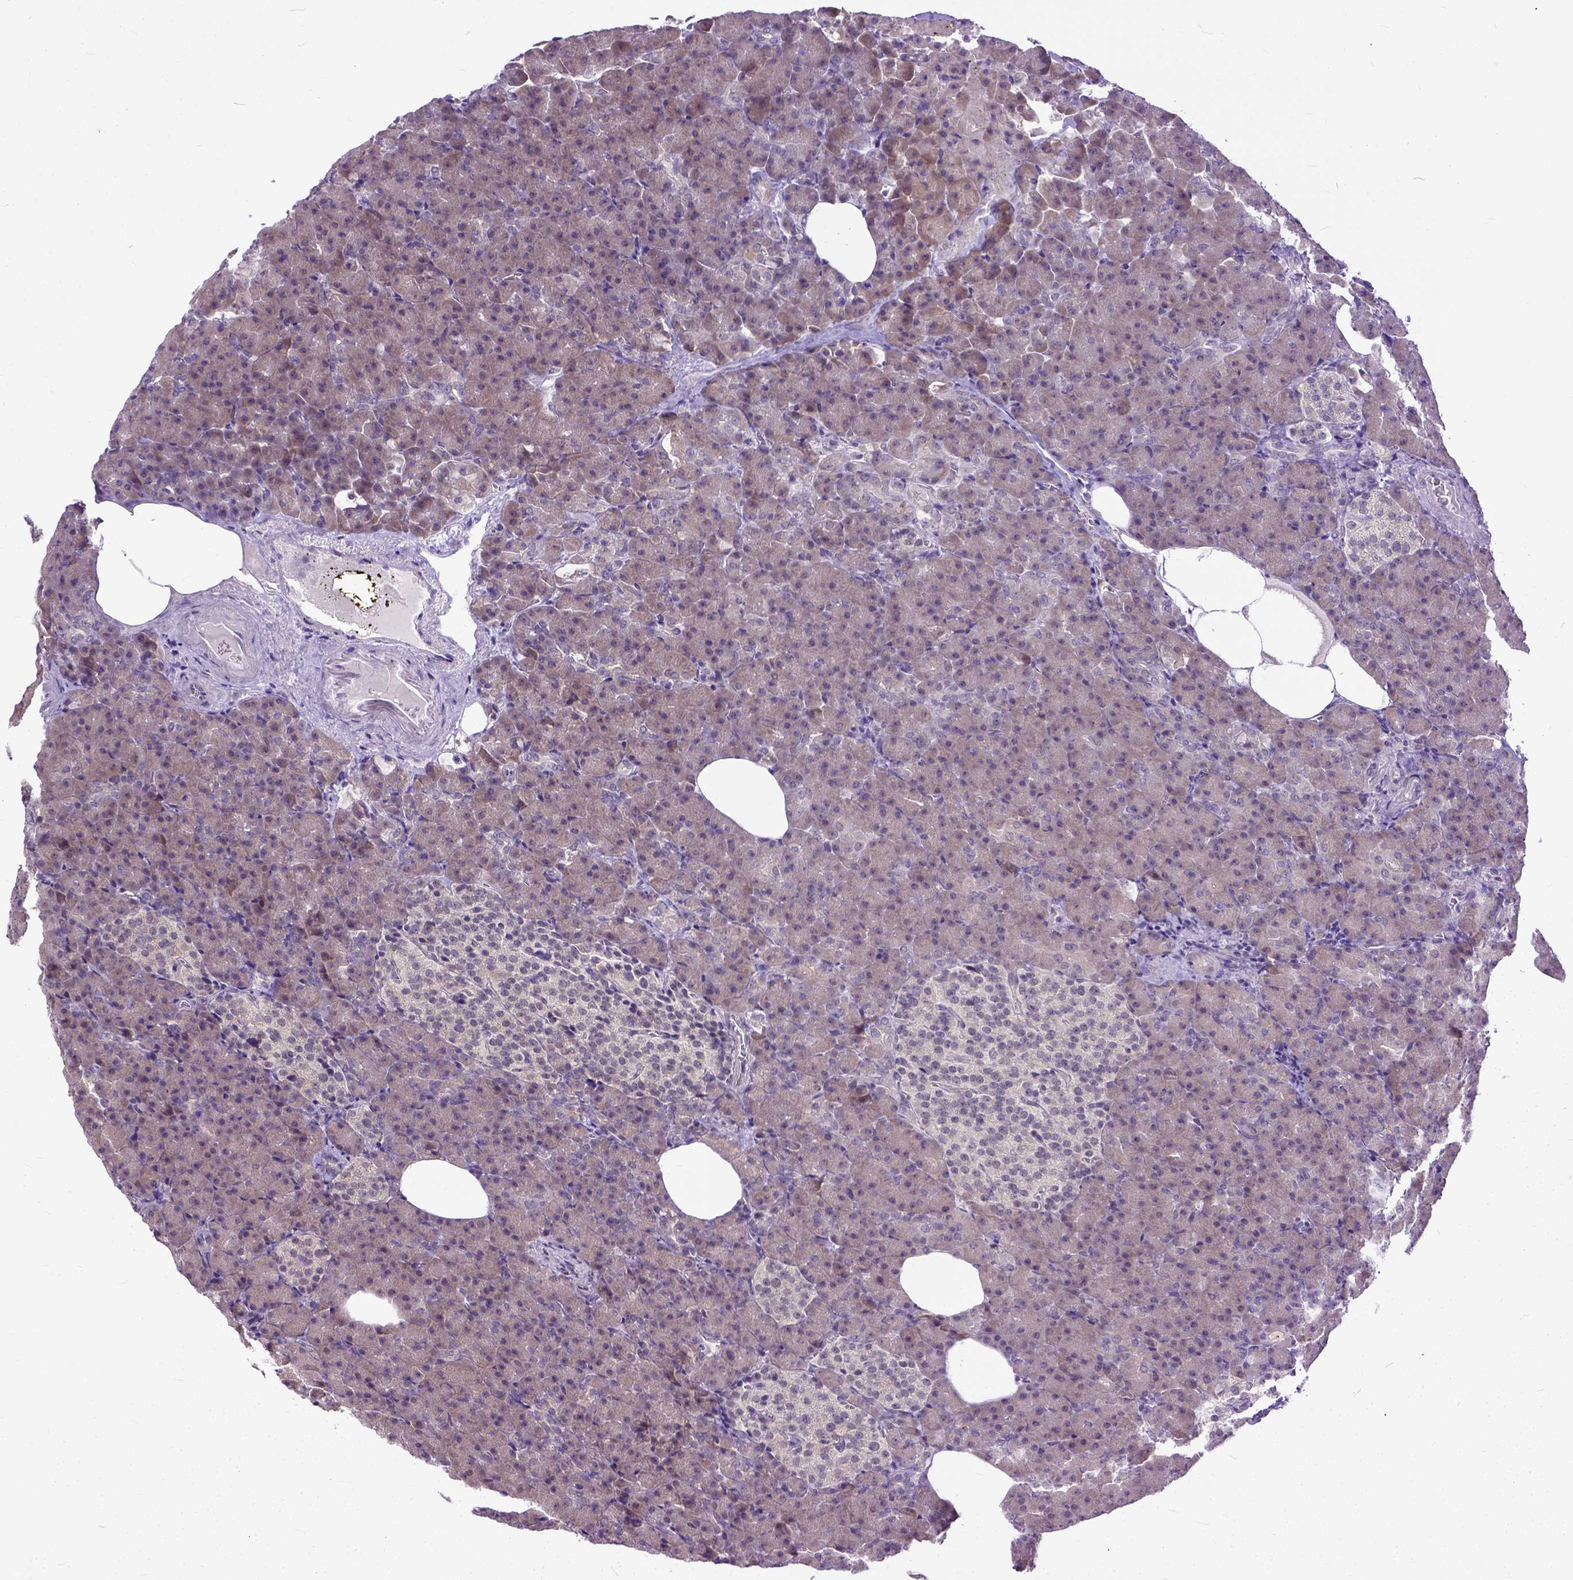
{"staining": {"intensity": "weak", "quantity": "25%-75%", "location": "cytoplasmic/membranous"}, "tissue": "pancreas", "cell_type": "Exocrine glandular cells", "image_type": "normal", "snomed": [{"axis": "morphology", "description": "Normal tissue, NOS"}, {"axis": "topography", "description": "Pancreas"}], "caption": "A brown stain labels weak cytoplasmic/membranous positivity of a protein in exocrine glandular cells of benign human pancreas.", "gene": "TCEAL7", "patient": {"sex": "female", "age": 74}}